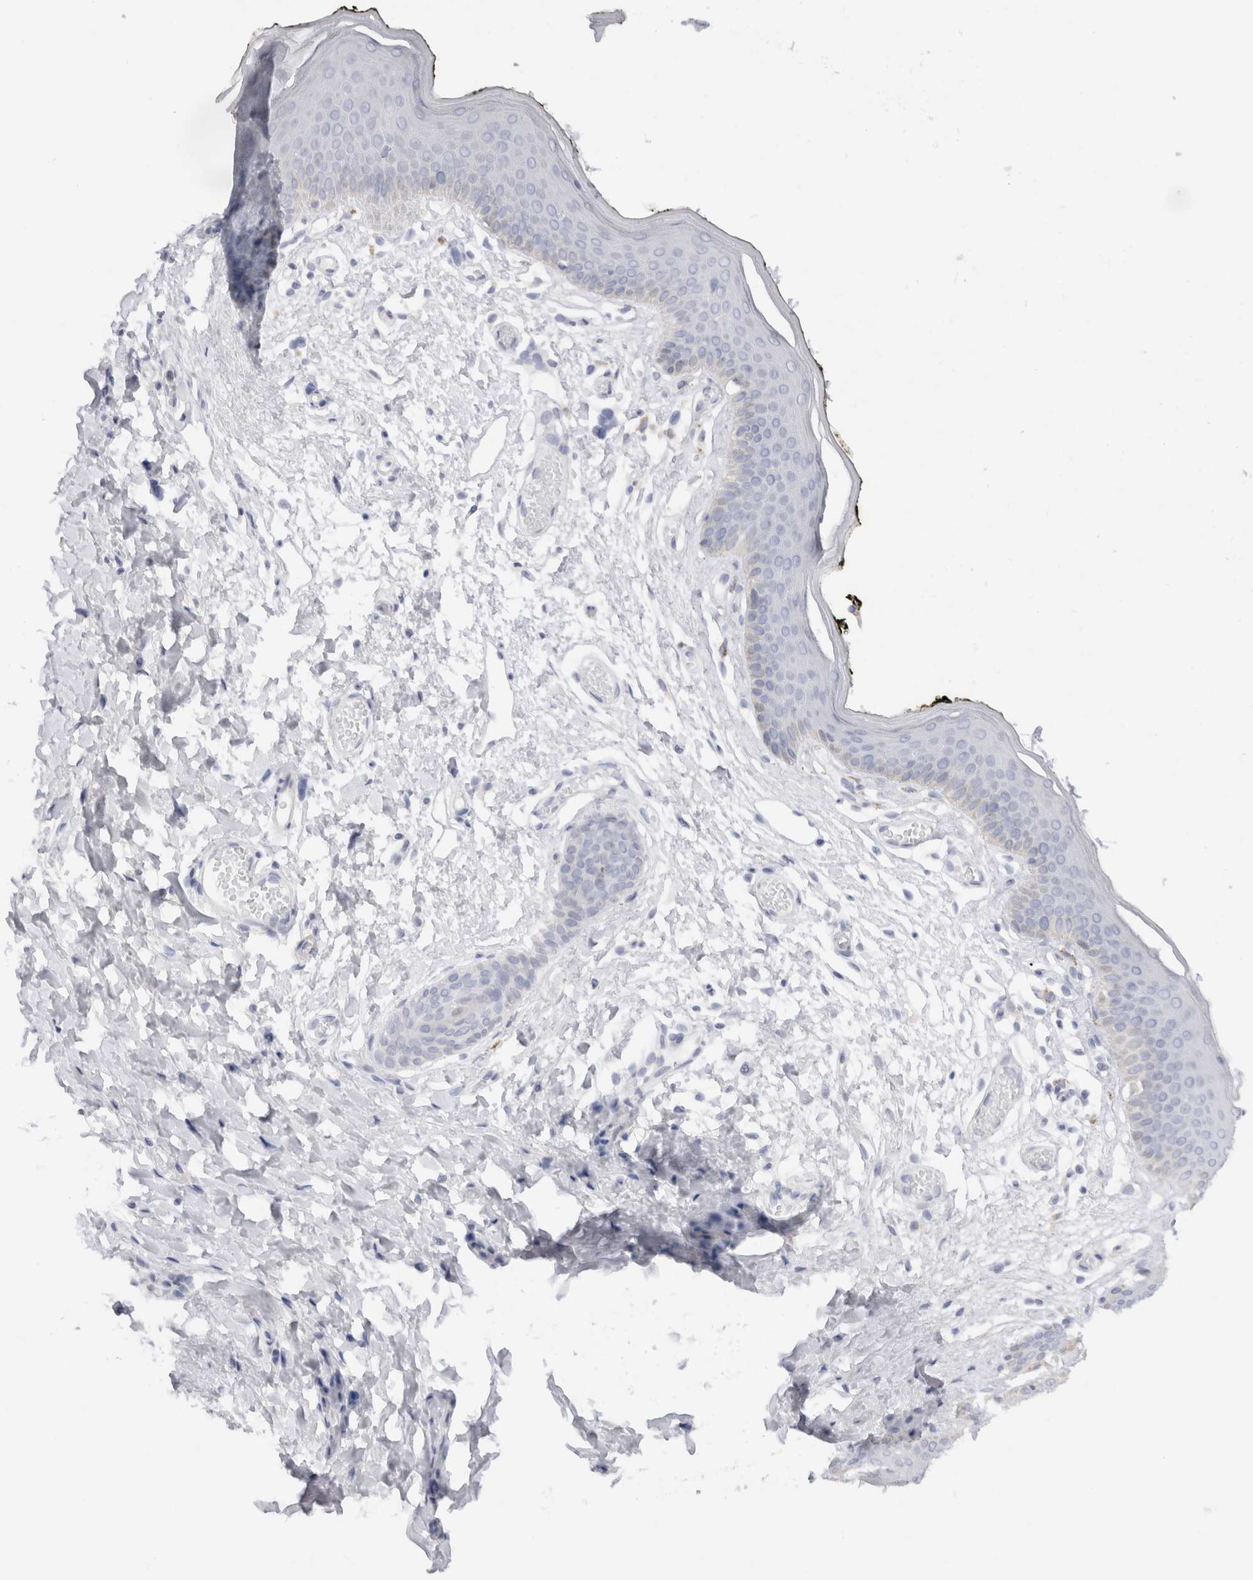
{"staining": {"intensity": "negative", "quantity": "none", "location": "none"}, "tissue": "skin", "cell_type": "Epidermal cells", "image_type": "normal", "snomed": [{"axis": "morphology", "description": "Normal tissue, NOS"}, {"axis": "morphology", "description": "Inflammation, NOS"}, {"axis": "topography", "description": "Vulva"}], "caption": "High power microscopy image of an immunohistochemistry (IHC) micrograph of benign skin, revealing no significant positivity in epidermal cells. Brightfield microscopy of immunohistochemistry (IHC) stained with DAB (brown) and hematoxylin (blue), captured at high magnification.", "gene": "C9orf50", "patient": {"sex": "female", "age": 84}}